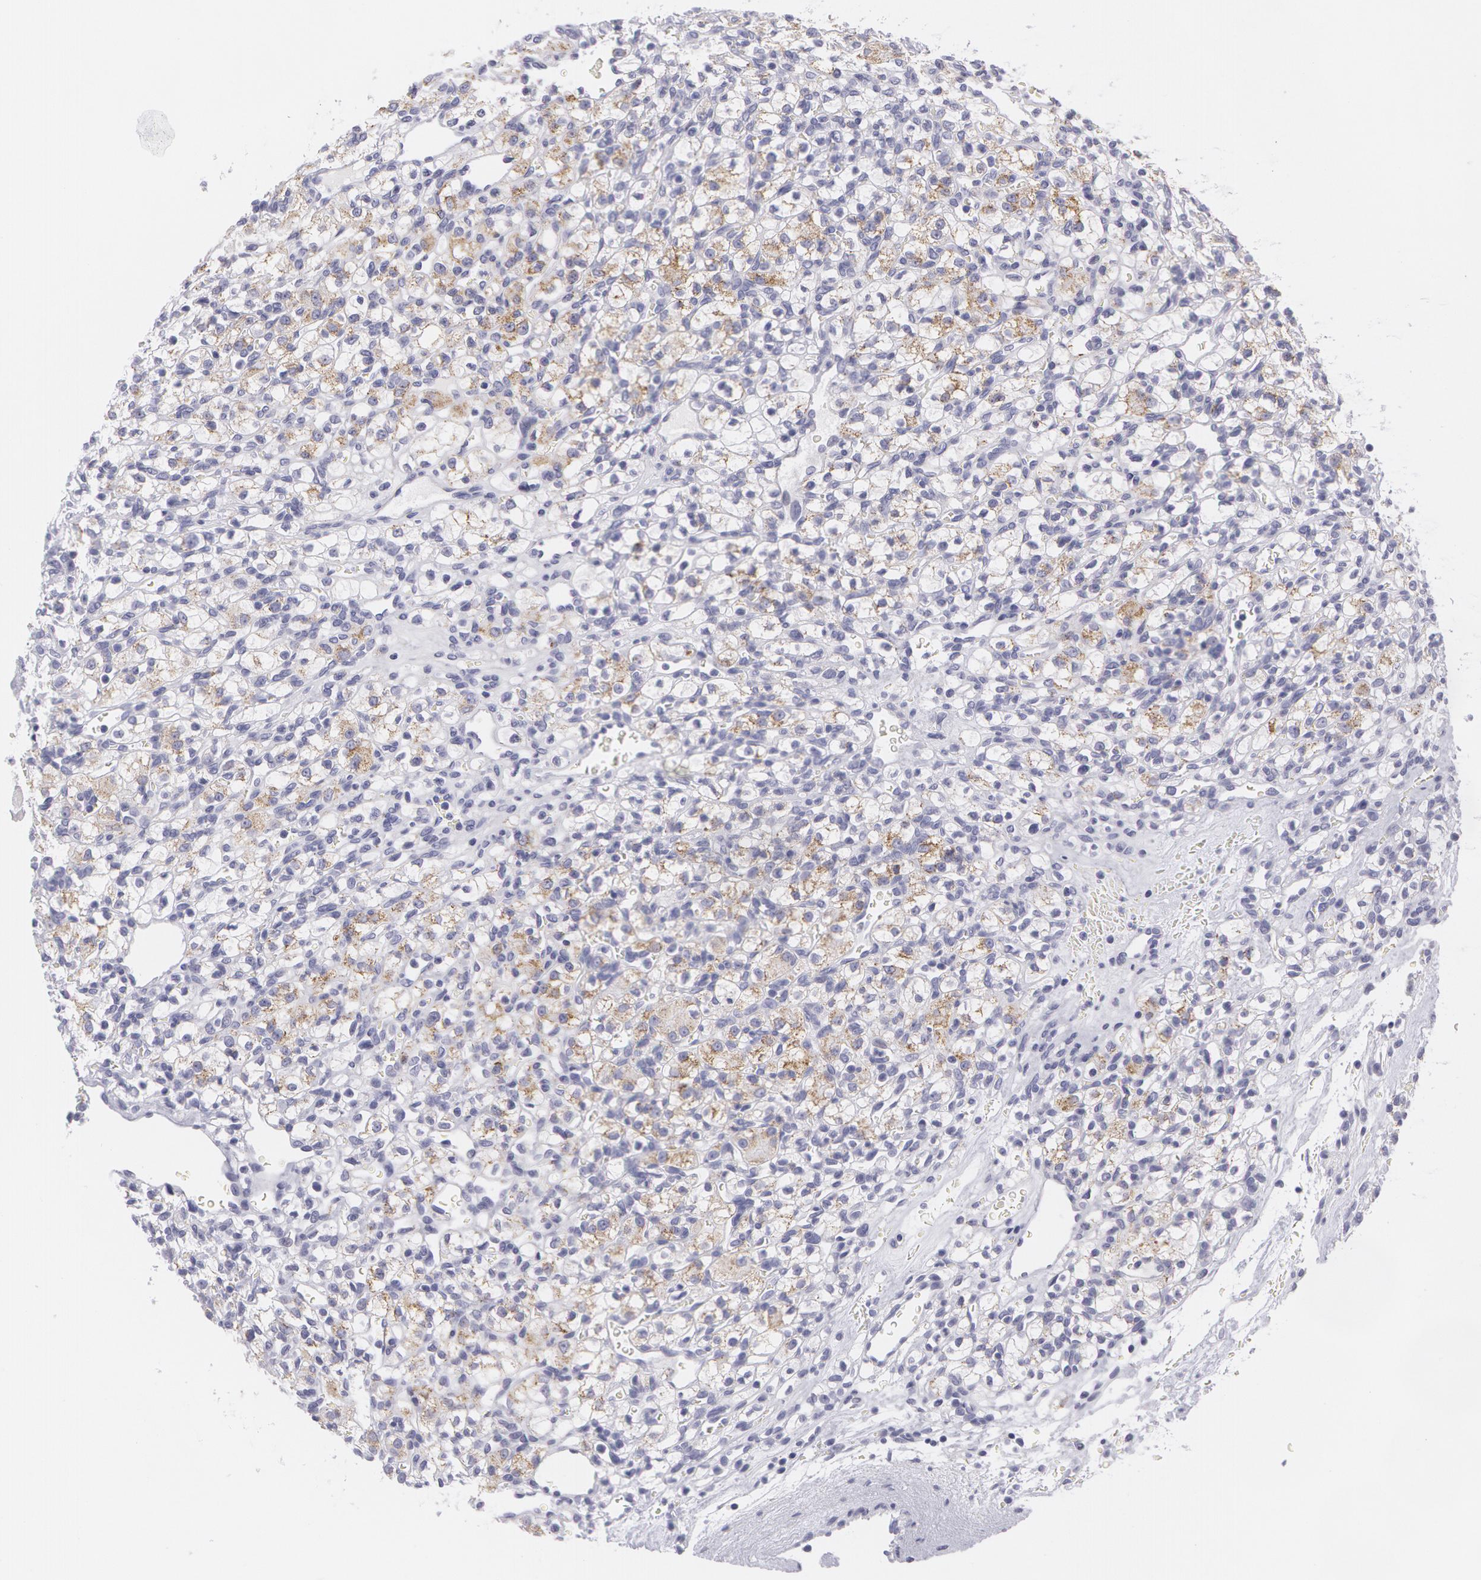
{"staining": {"intensity": "moderate", "quantity": "25%-75%", "location": "cytoplasmic/membranous"}, "tissue": "renal cancer", "cell_type": "Tumor cells", "image_type": "cancer", "snomed": [{"axis": "morphology", "description": "Adenocarcinoma, NOS"}, {"axis": "topography", "description": "Kidney"}], "caption": "The micrograph displays immunohistochemical staining of renal cancer. There is moderate cytoplasmic/membranous expression is appreciated in approximately 25%-75% of tumor cells.", "gene": "AMACR", "patient": {"sex": "female", "age": 62}}